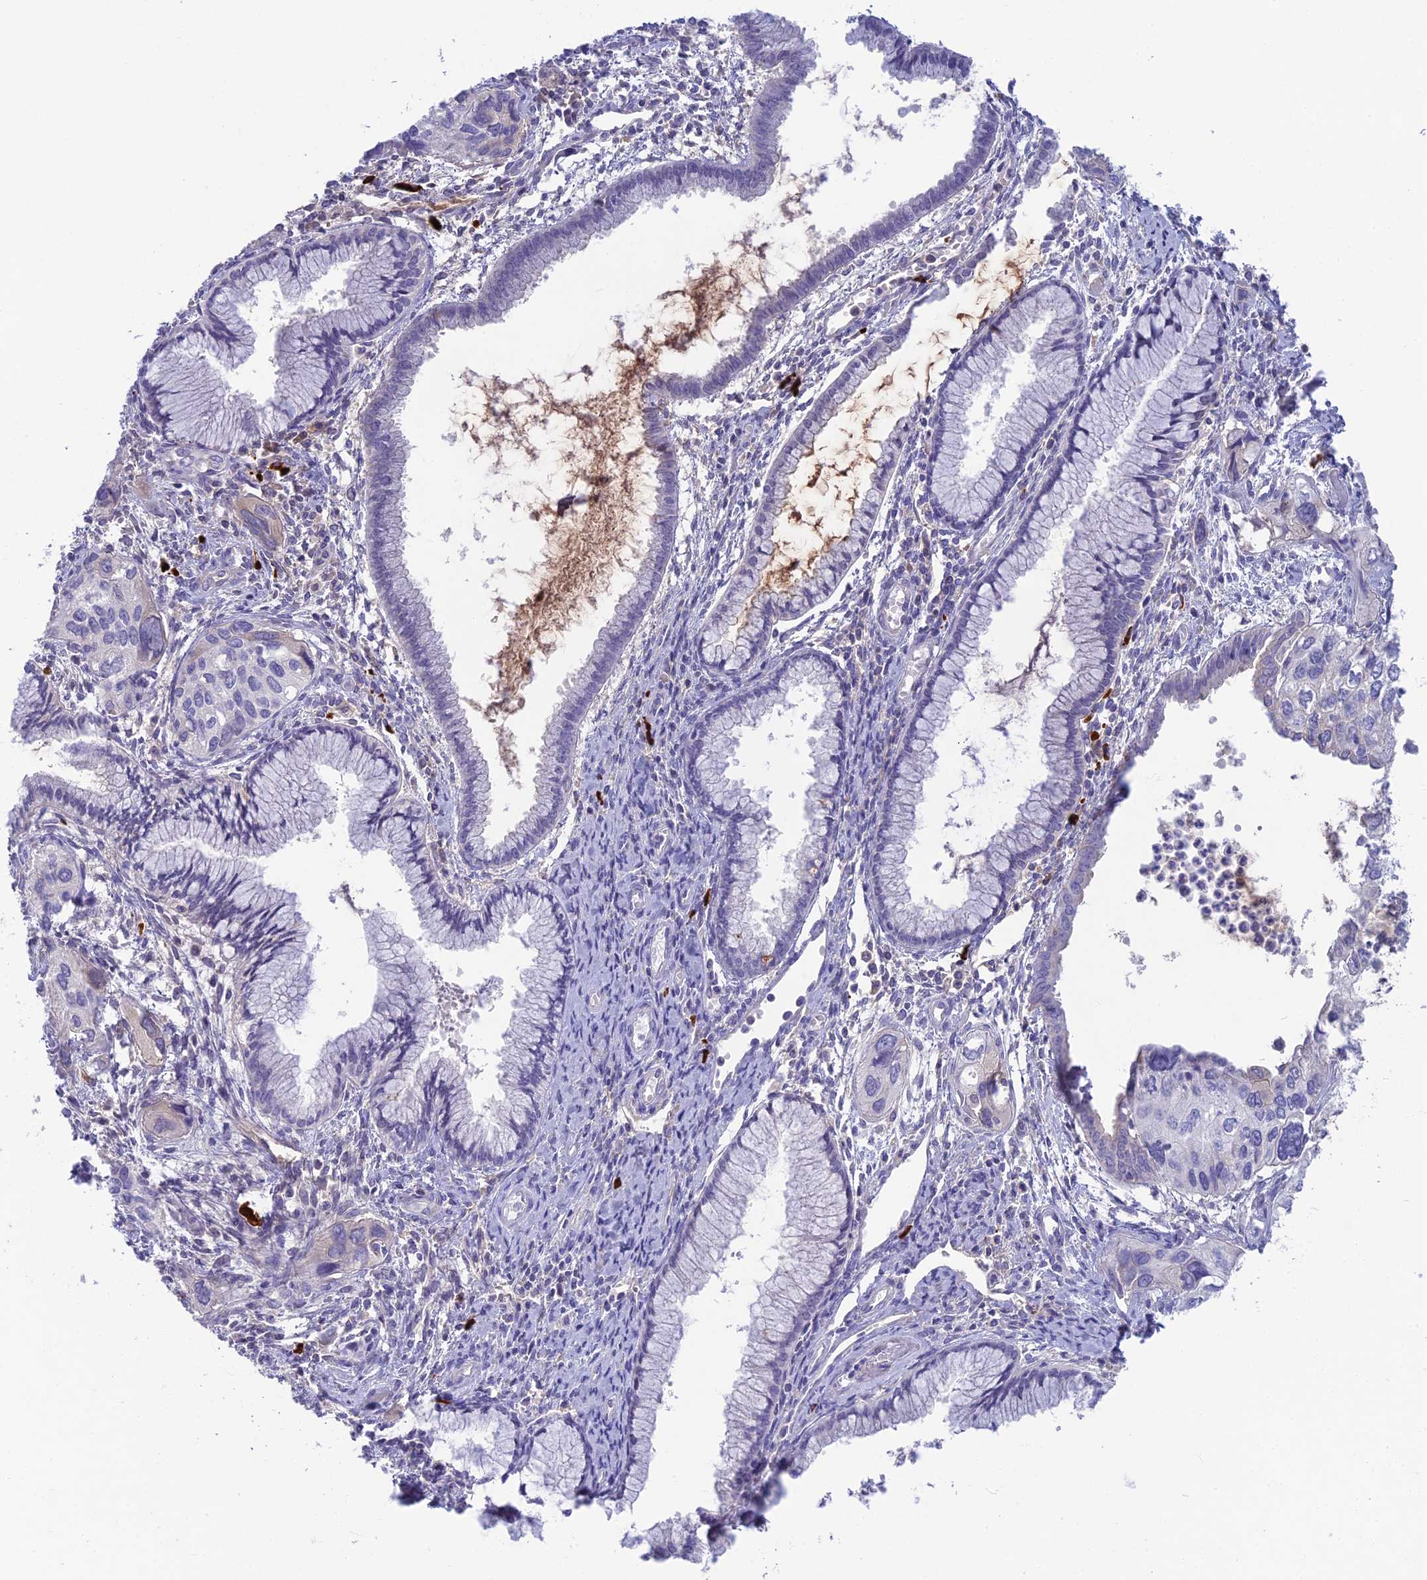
{"staining": {"intensity": "negative", "quantity": "none", "location": "none"}, "tissue": "cervical cancer", "cell_type": "Tumor cells", "image_type": "cancer", "snomed": [{"axis": "morphology", "description": "Squamous cell carcinoma, NOS"}, {"axis": "topography", "description": "Cervix"}], "caption": "Immunohistochemistry histopathology image of neoplastic tissue: human cervical cancer (squamous cell carcinoma) stained with DAB (3,3'-diaminobenzidine) displays no significant protein staining in tumor cells.", "gene": "SNAP91", "patient": {"sex": "female", "age": 55}}